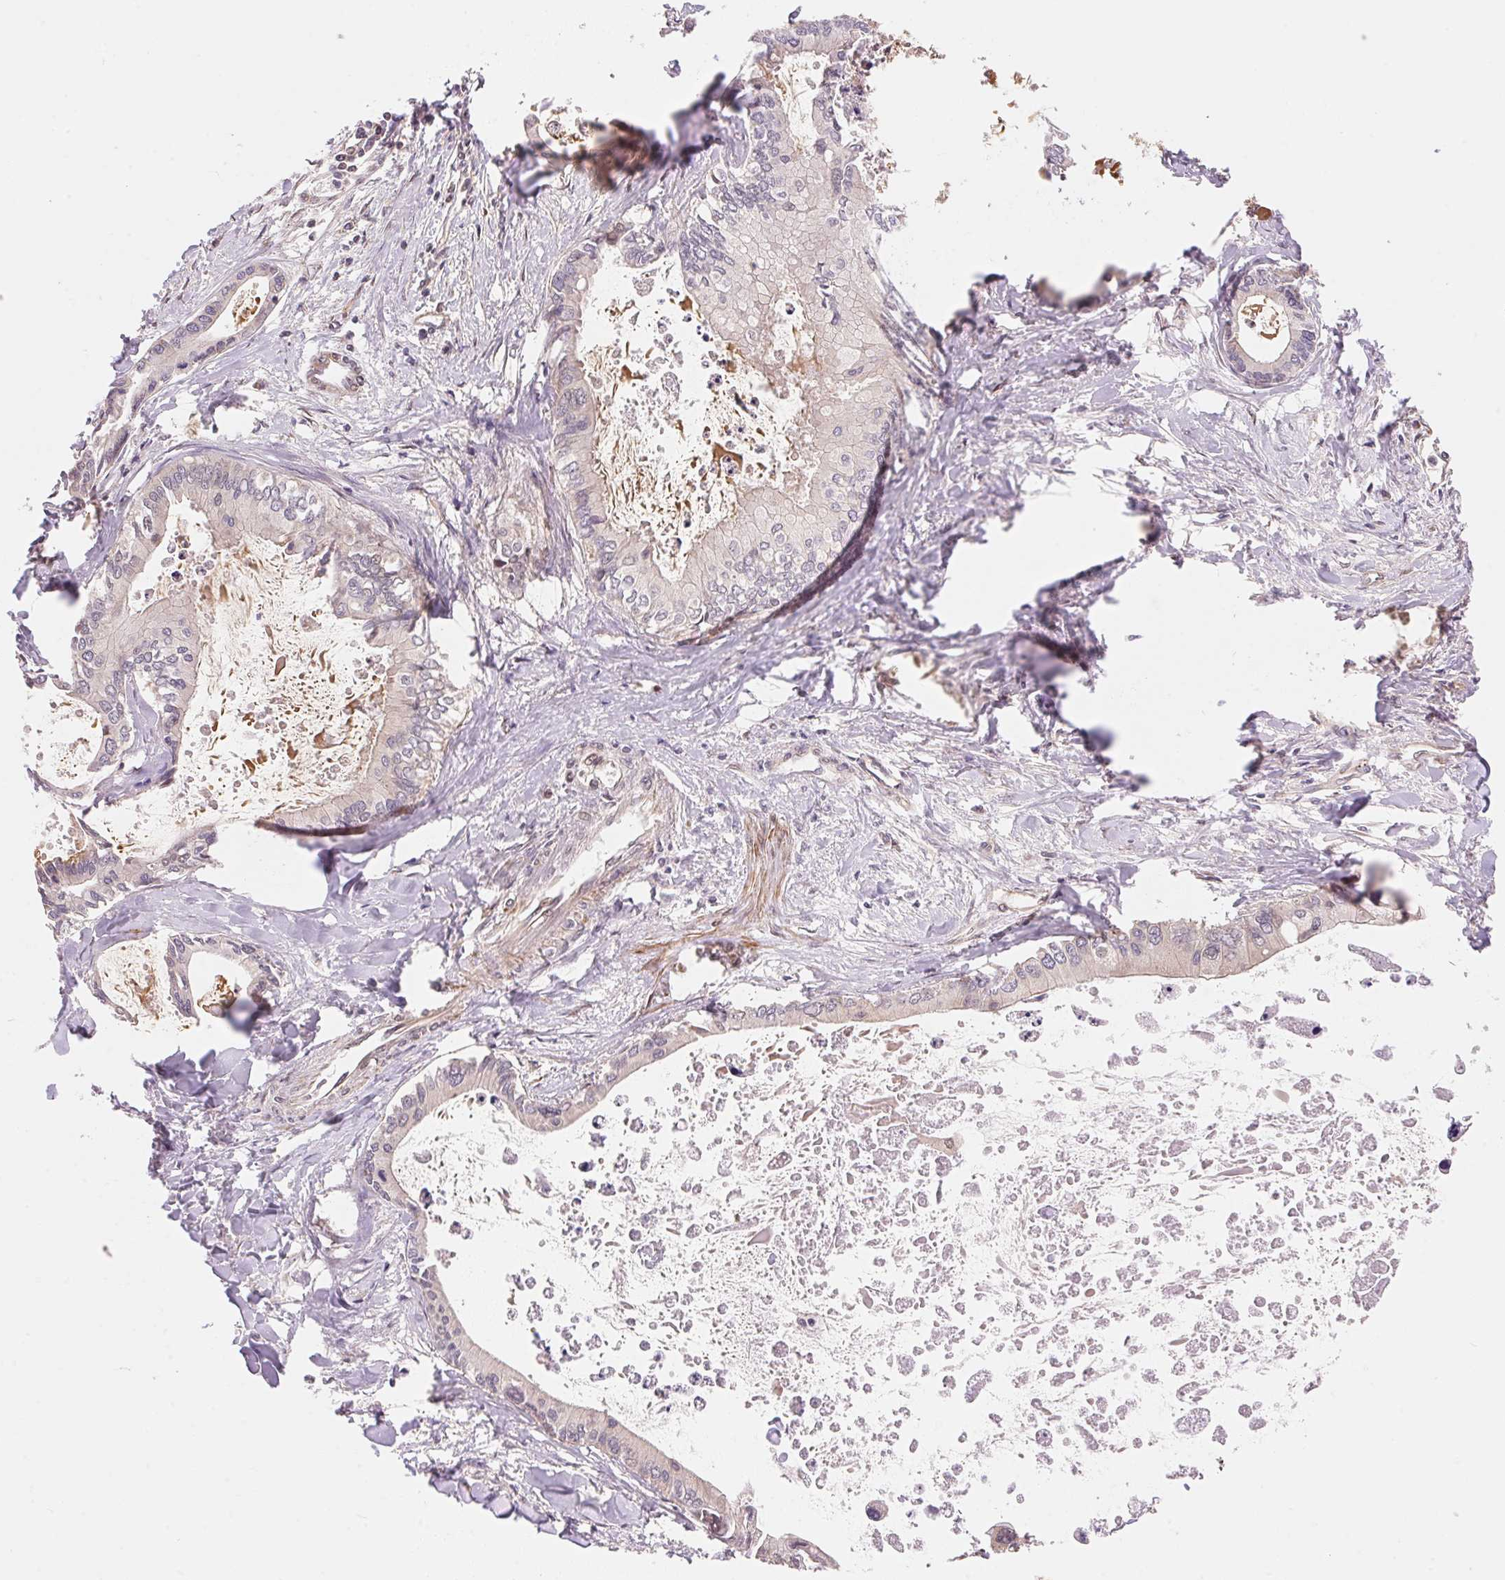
{"staining": {"intensity": "negative", "quantity": "none", "location": "none"}, "tissue": "liver cancer", "cell_type": "Tumor cells", "image_type": "cancer", "snomed": [{"axis": "morphology", "description": "Cholangiocarcinoma"}, {"axis": "topography", "description": "Liver"}], "caption": "This is a image of IHC staining of liver cancer (cholangiocarcinoma), which shows no staining in tumor cells.", "gene": "TNIP2", "patient": {"sex": "male", "age": 66}}